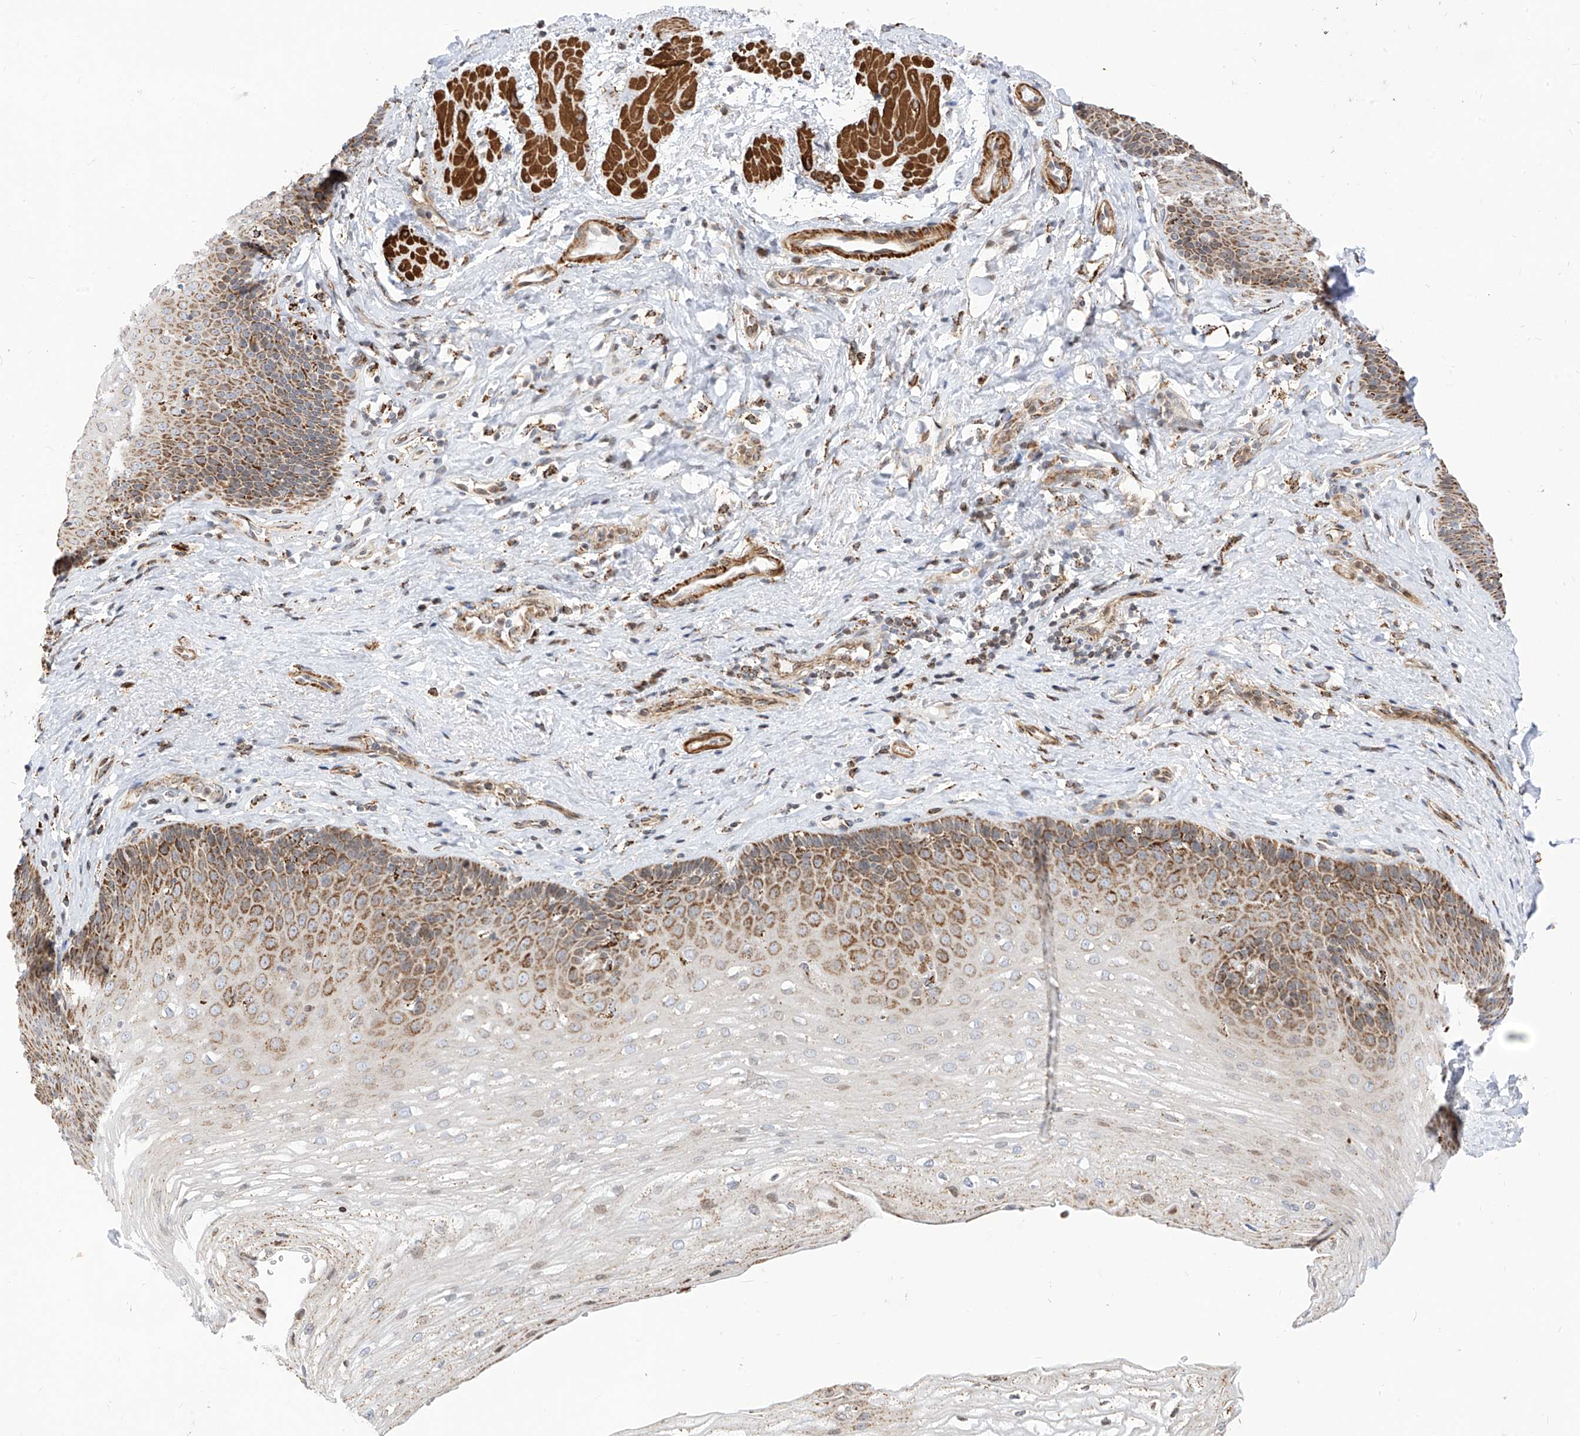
{"staining": {"intensity": "moderate", "quantity": ">75%", "location": "cytoplasmic/membranous"}, "tissue": "esophagus", "cell_type": "Squamous epithelial cells", "image_type": "normal", "snomed": [{"axis": "morphology", "description": "Normal tissue, NOS"}, {"axis": "topography", "description": "Esophagus"}], "caption": "Immunohistochemical staining of benign esophagus displays >75% levels of moderate cytoplasmic/membranous protein staining in approximately >75% of squamous epithelial cells. (Brightfield microscopy of DAB IHC at high magnification).", "gene": "TTLL8", "patient": {"sex": "female", "age": 66}}